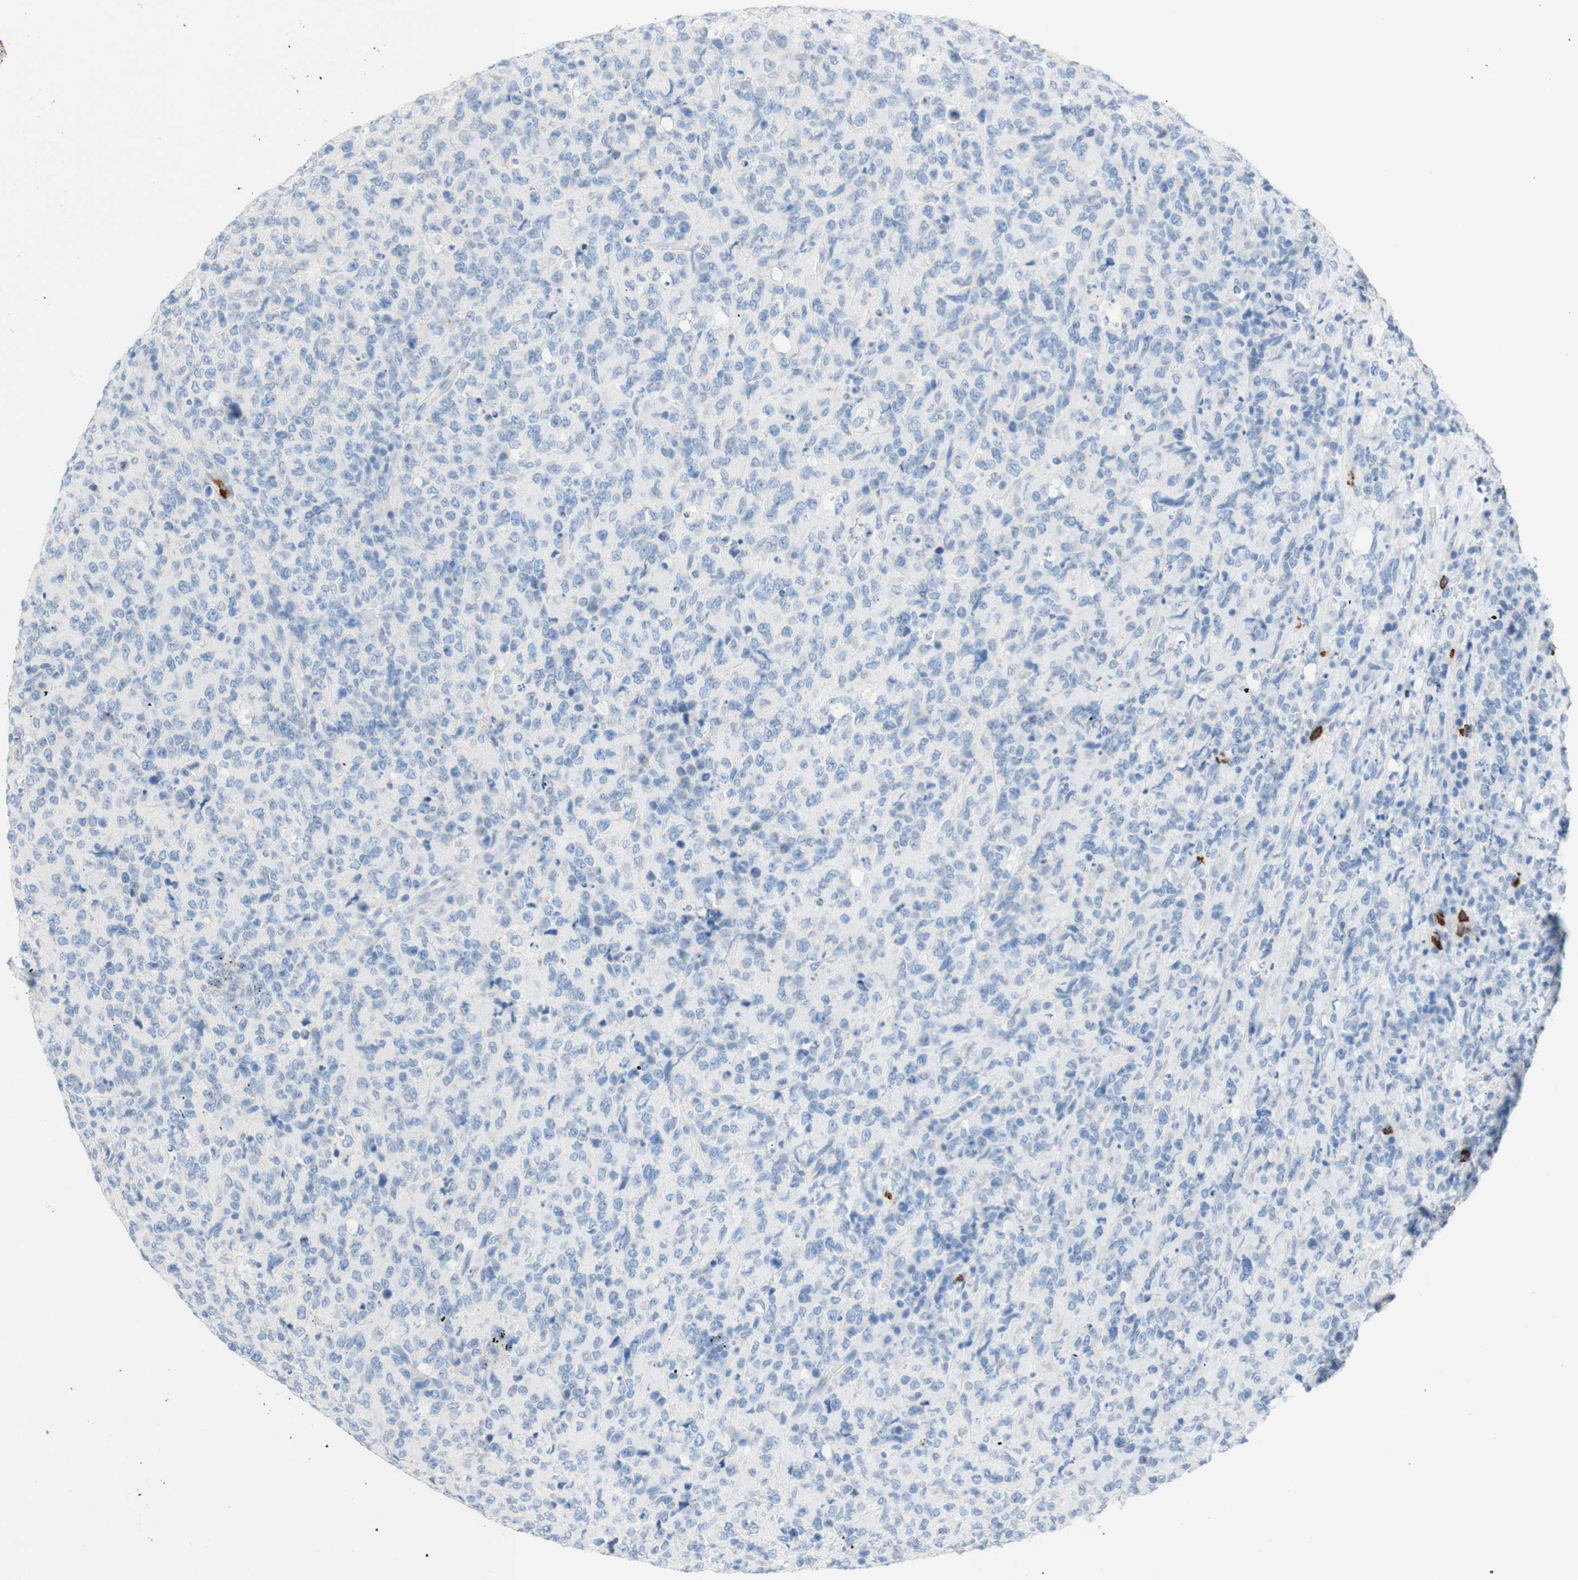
{"staining": {"intensity": "negative", "quantity": "none", "location": "none"}, "tissue": "lymphoma", "cell_type": "Tumor cells", "image_type": "cancer", "snomed": [{"axis": "morphology", "description": "Malignant lymphoma, non-Hodgkin's type, High grade"}, {"axis": "topography", "description": "Tonsil"}], "caption": "Immunohistochemistry (IHC) histopathology image of neoplastic tissue: malignant lymphoma, non-Hodgkin's type (high-grade) stained with DAB reveals no significant protein staining in tumor cells.", "gene": "CEACAM1", "patient": {"sex": "female", "age": 36}}